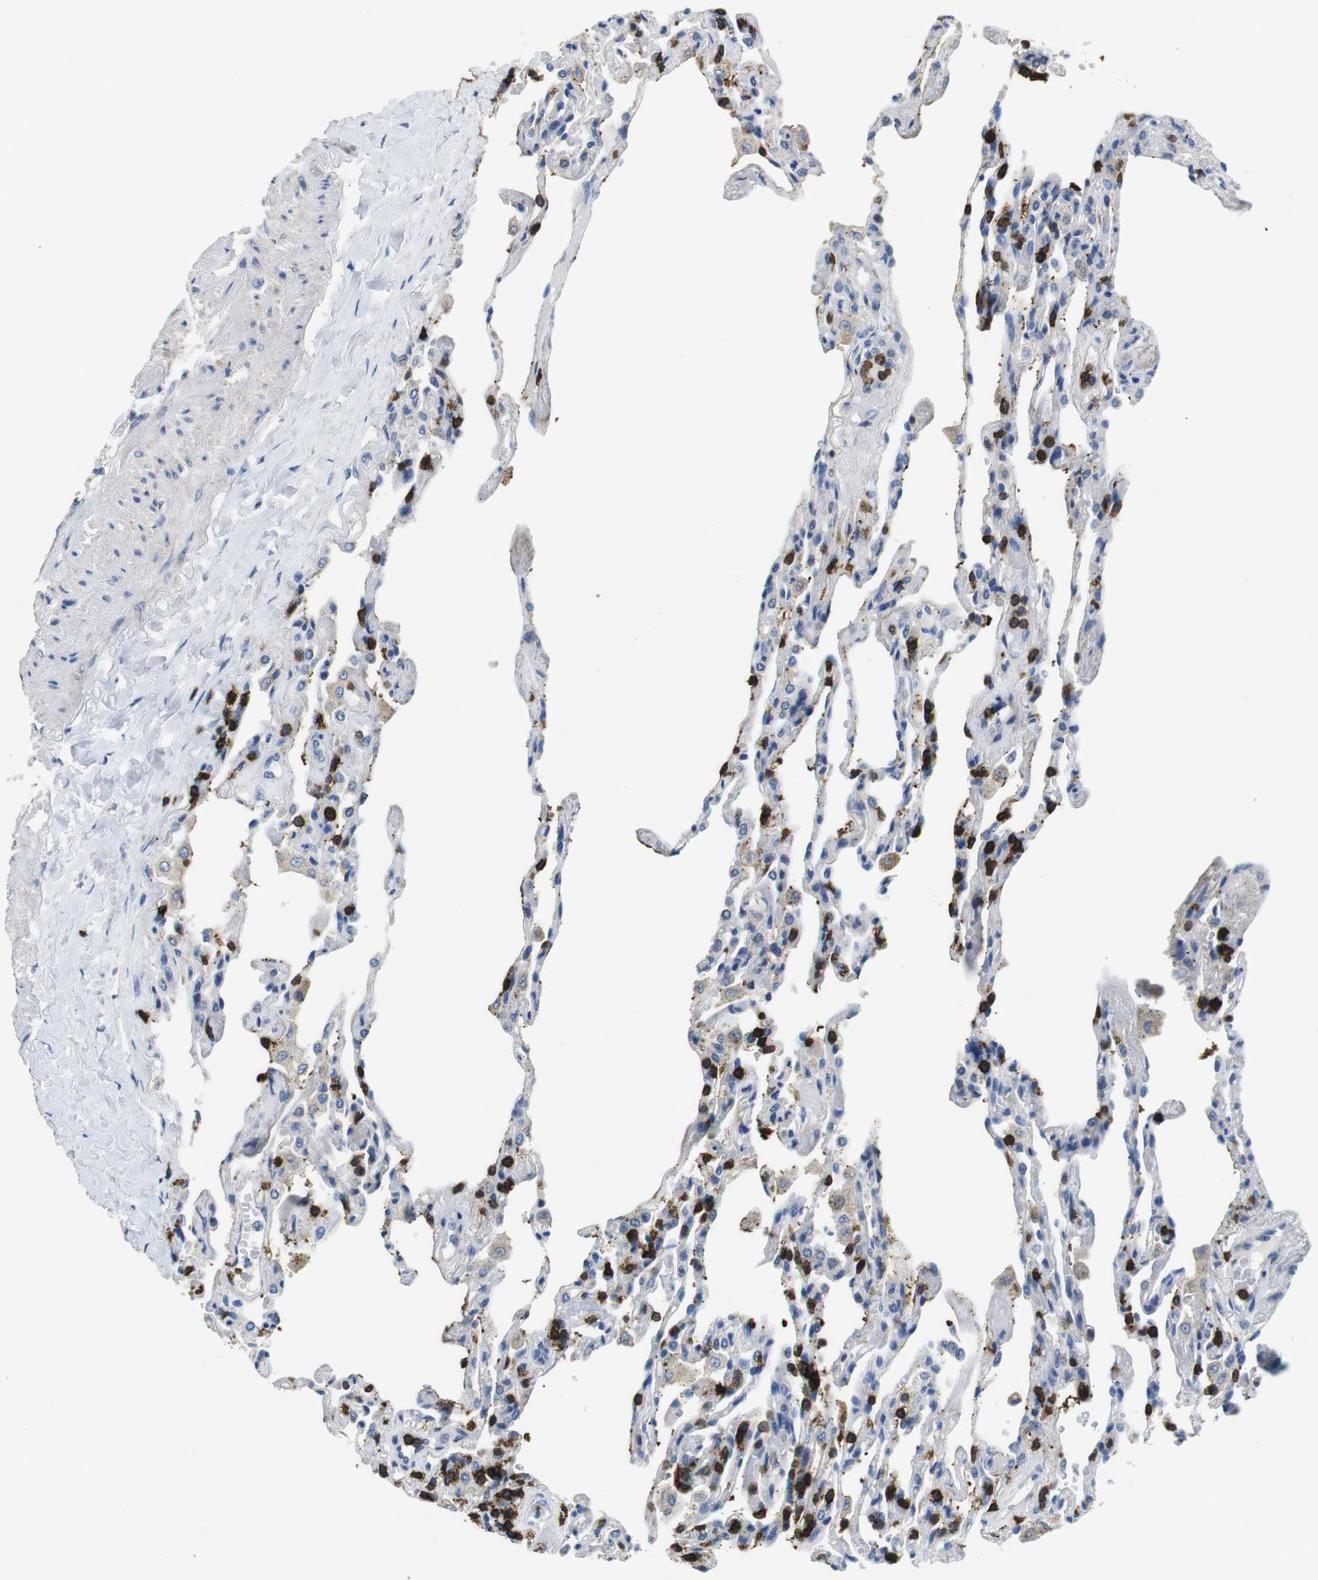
{"staining": {"intensity": "negative", "quantity": "none", "location": "none"}, "tissue": "lung", "cell_type": "Alveolar cells", "image_type": "normal", "snomed": [{"axis": "morphology", "description": "Normal tissue, NOS"}, {"axis": "topography", "description": "Lung"}], "caption": "Immunohistochemical staining of normal lung demonstrates no significant expression in alveolar cells.", "gene": "CD6", "patient": {"sex": "male", "age": 59}}